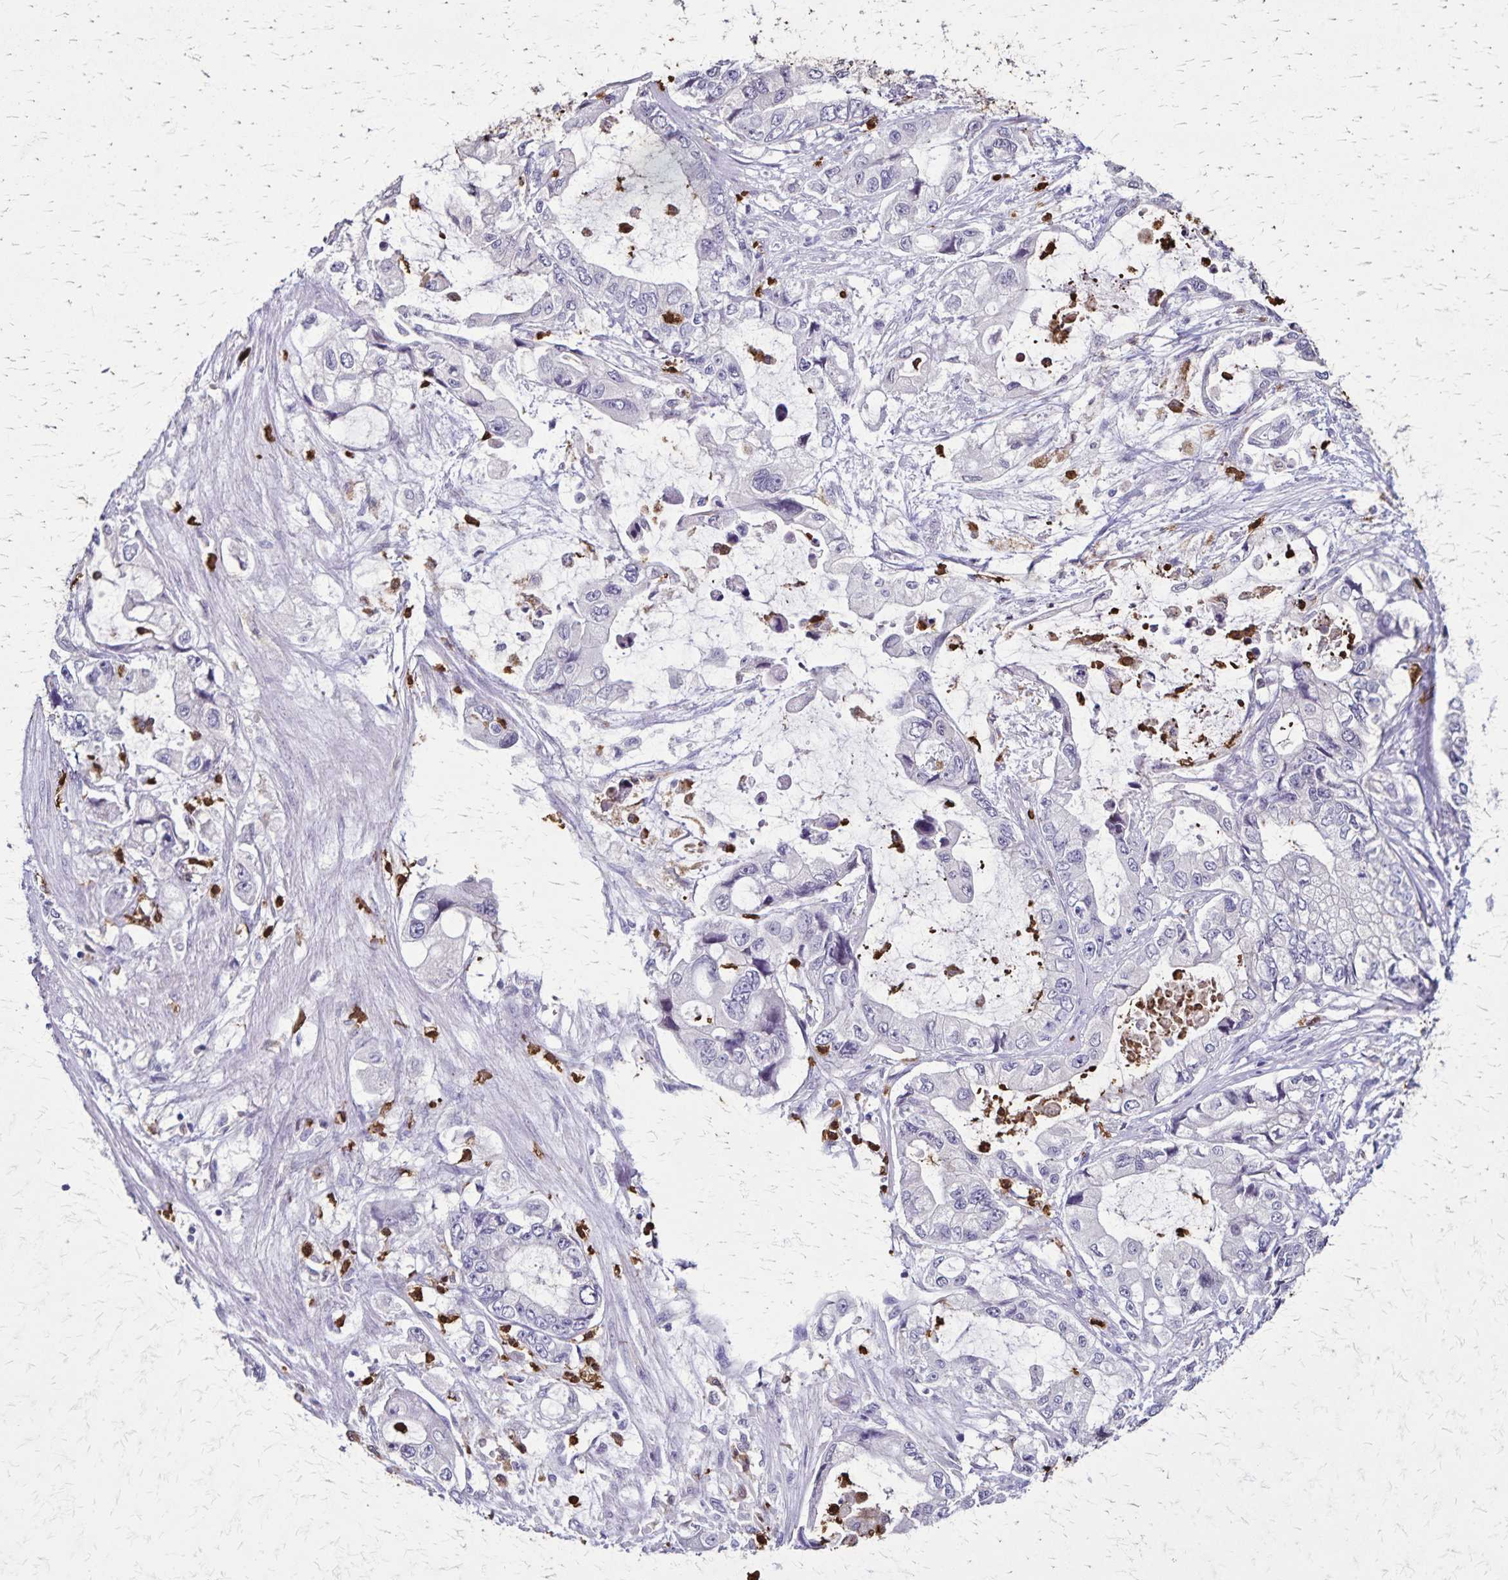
{"staining": {"intensity": "negative", "quantity": "none", "location": "none"}, "tissue": "stomach cancer", "cell_type": "Tumor cells", "image_type": "cancer", "snomed": [{"axis": "morphology", "description": "Adenocarcinoma, NOS"}, {"axis": "topography", "description": "Pancreas"}, {"axis": "topography", "description": "Stomach, upper"}, {"axis": "topography", "description": "Stomach"}], "caption": "DAB immunohistochemical staining of stomach cancer (adenocarcinoma) reveals no significant expression in tumor cells. (DAB IHC with hematoxylin counter stain).", "gene": "ULBP3", "patient": {"sex": "male", "age": 77}}